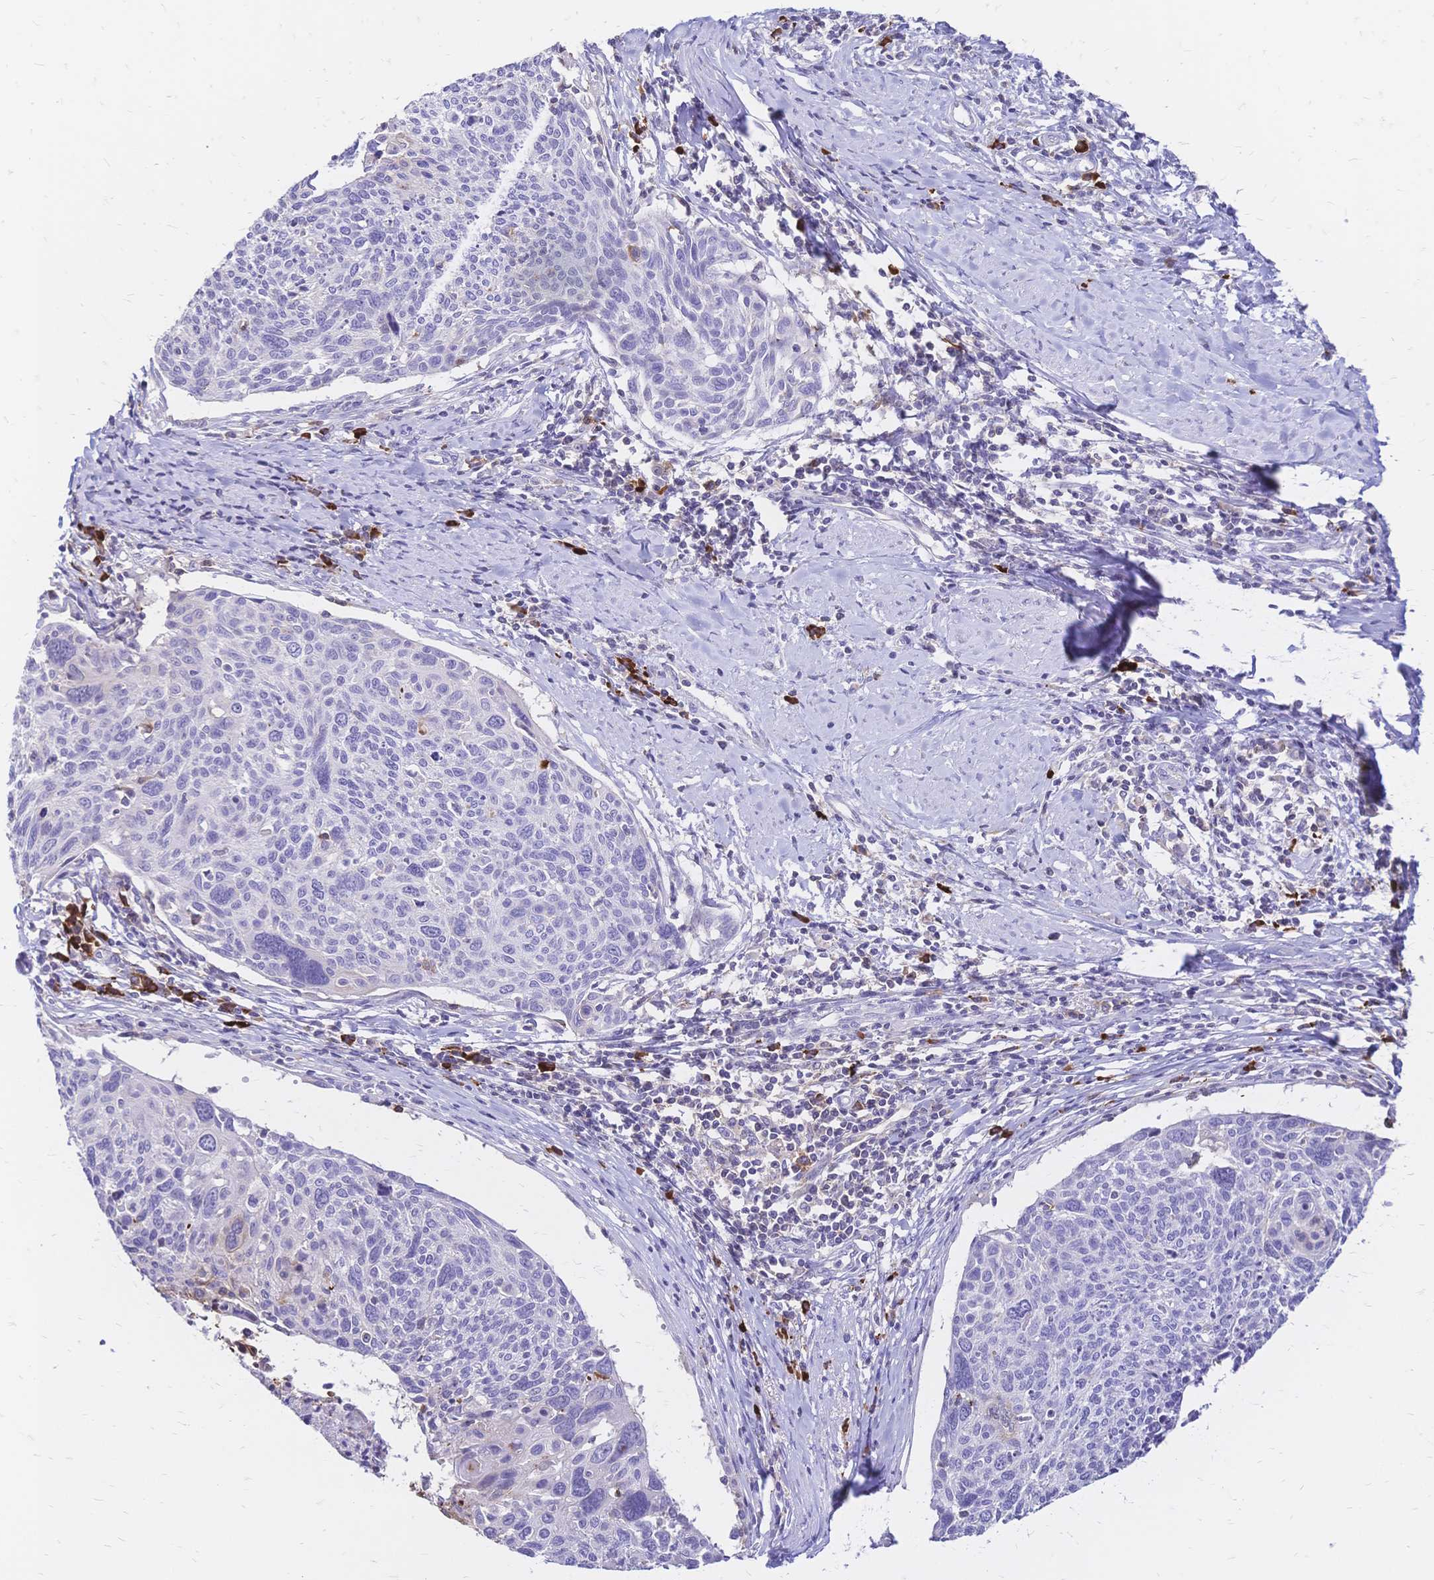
{"staining": {"intensity": "negative", "quantity": "none", "location": "none"}, "tissue": "cervical cancer", "cell_type": "Tumor cells", "image_type": "cancer", "snomed": [{"axis": "morphology", "description": "Squamous cell carcinoma, NOS"}, {"axis": "topography", "description": "Cervix"}], "caption": "This is a photomicrograph of immunohistochemistry (IHC) staining of cervical squamous cell carcinoma, which shows no expression in tumor cells.", "gene": "IL2RA", "patient": {"sex": "female", "age": 49}}